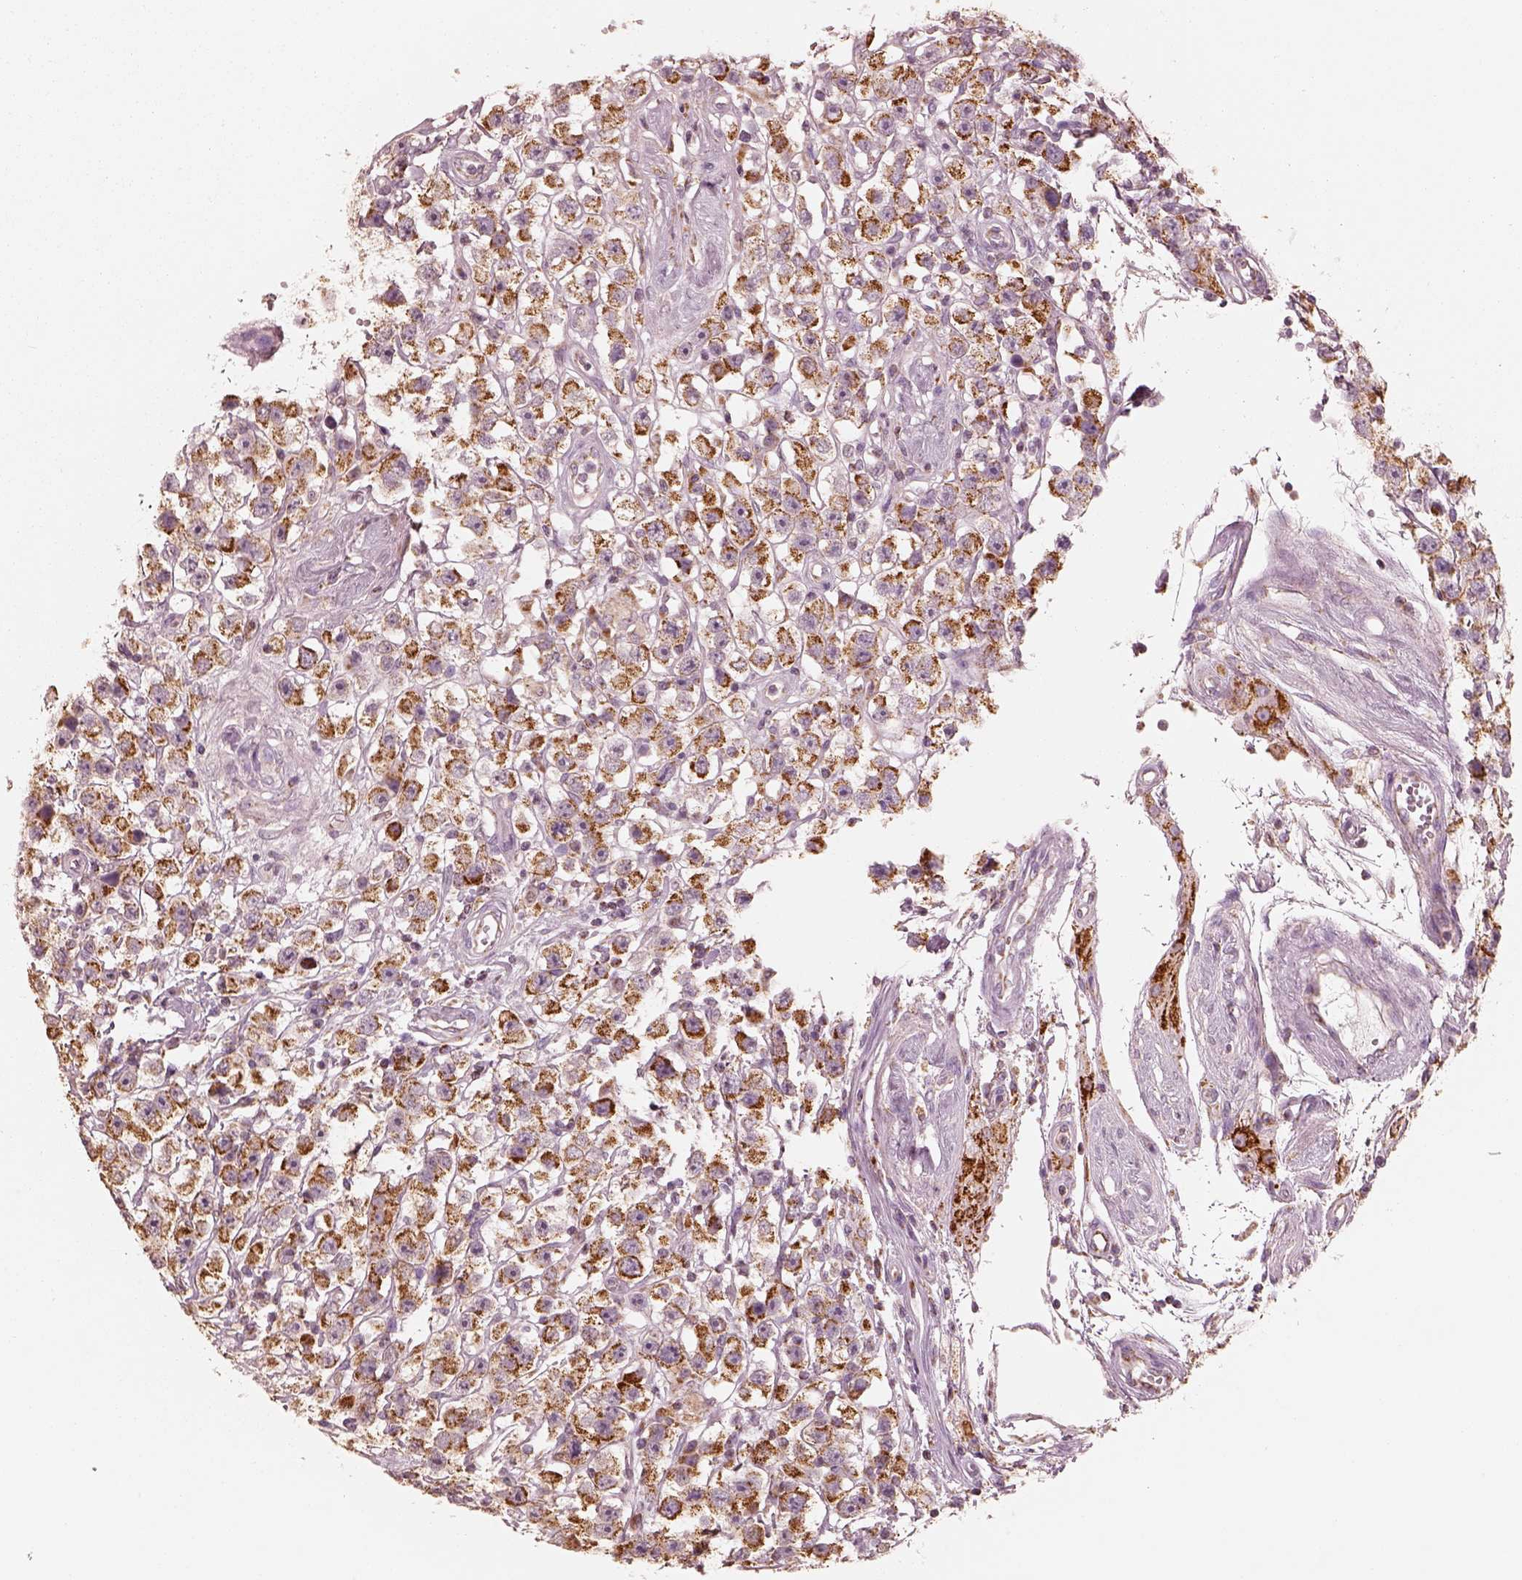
{"staining": {"intensity": "strong", "quantity": ">75%", "location": "cytoplasmic/membranous"}, "tissue": "testis cancer", "cell_type": "Tumor cells", "image_type": "cancer", "snomed": [{"axis": "morphology", "description": "Seminoma, NOS"}, {"axis": "topography", "description": "Testis"}], "caption": "Tumor cells reveal strong cytoplasmic/membranous staining in about >75% of cells in testis seminoma. Immunohistochemistry (ihc) stains the protein of interest in brown and the nuclei are stained blue.", "gene": "ENTPD6", "patient": {"sex": "male", "age": 45}}